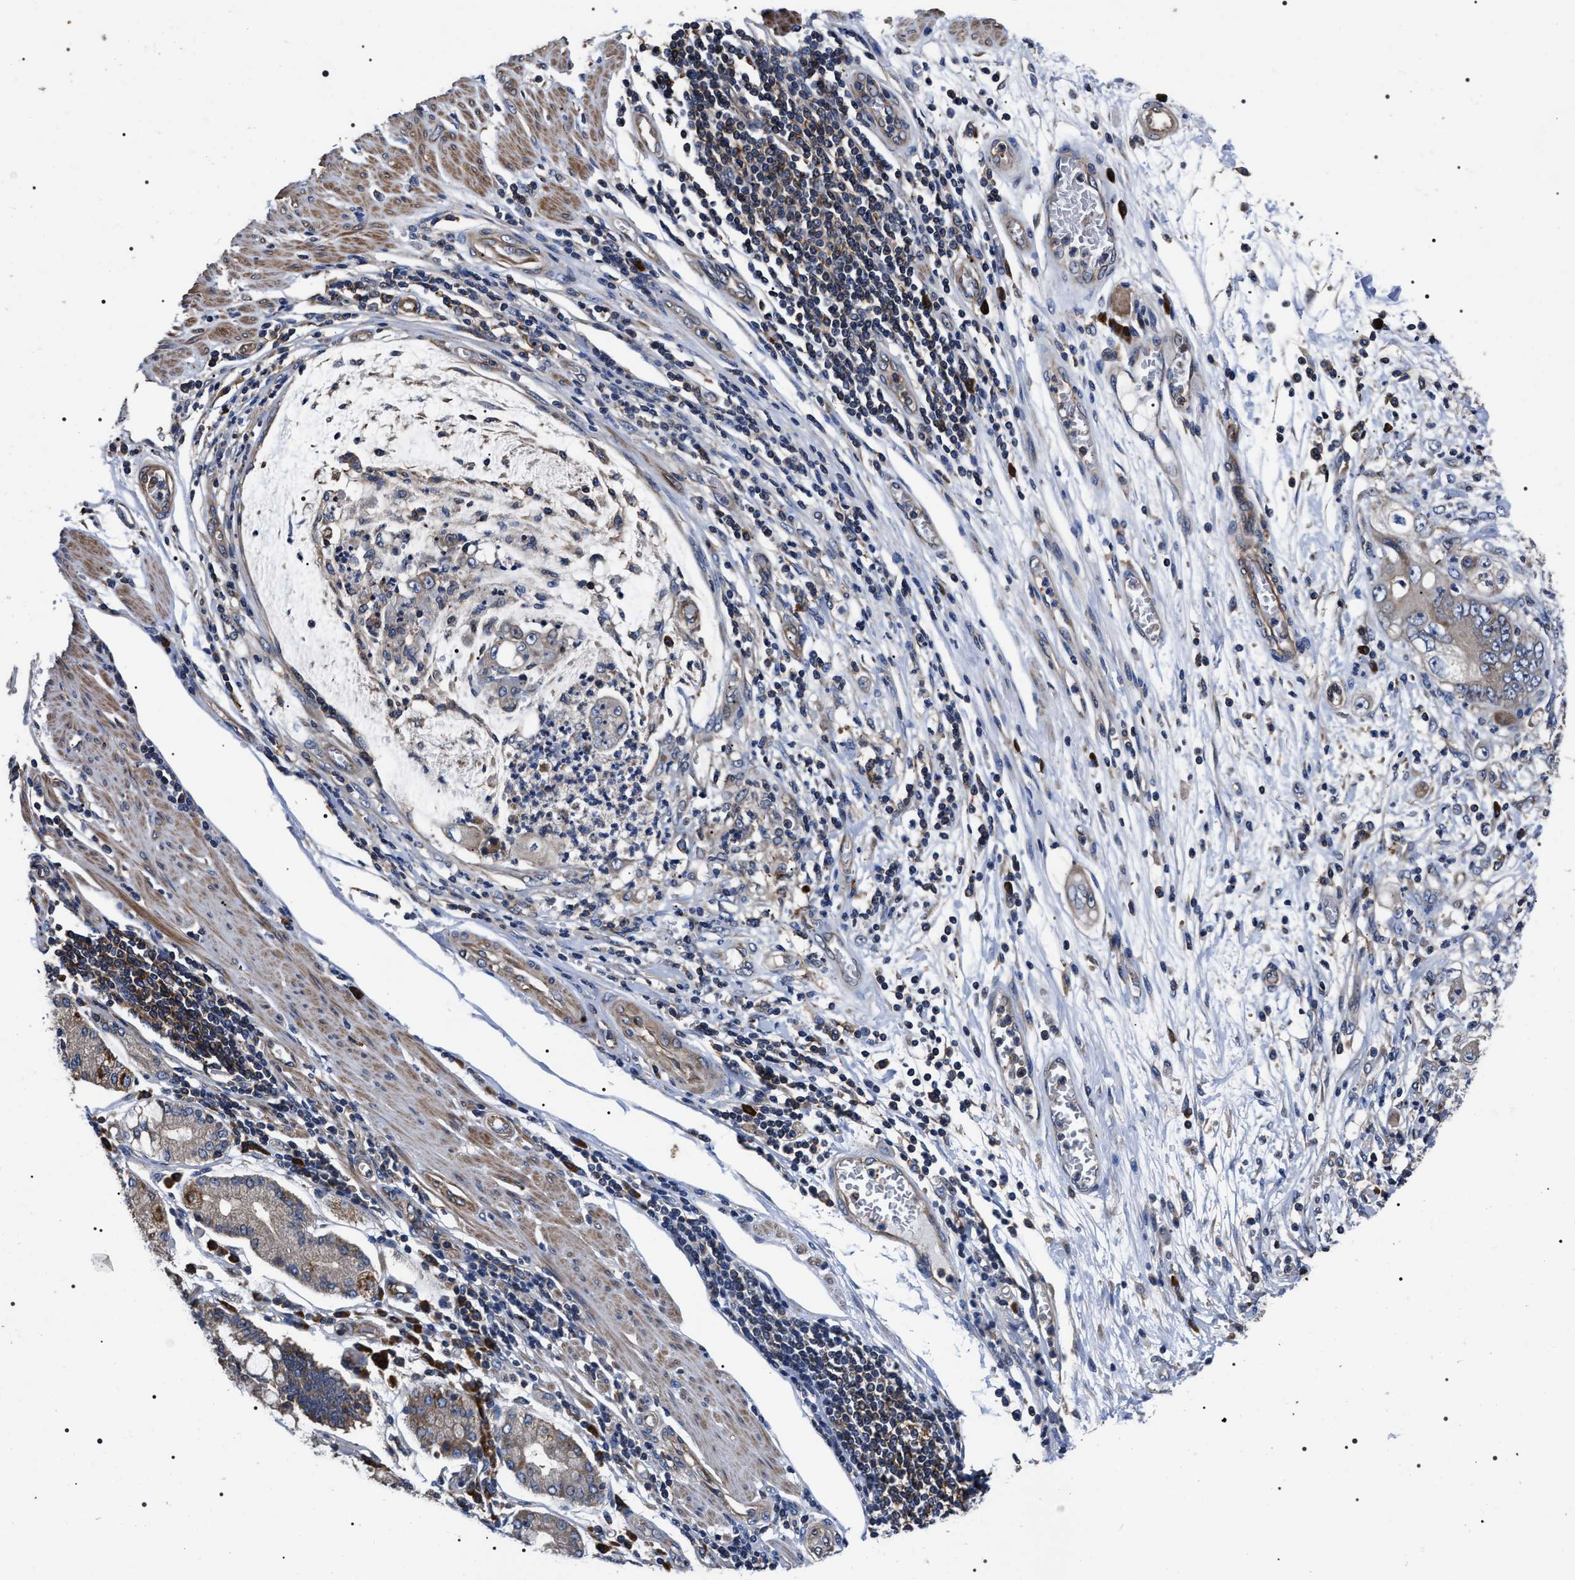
{"staining": {"intensity": "weak", "quantity": "<25%", "location": "cytoplasmic/membranous"}, "tissue": "stomach cancer", "cell_type": "Tumor cells", "image_type": "cancer", "snomed": [{"axis": "morphology", "description": "Adenocarcinoma, NOS"}, {"axis": "topography", "description": "Stomach"}], "caption": "This is an immunohistochemistry (IHC) histopathology image of stomach cancer (adenocarcinoma). There is no positivity in tumor cells.", "gene": "MIS18A", "patient": {"sex": "female", "age": 73}}